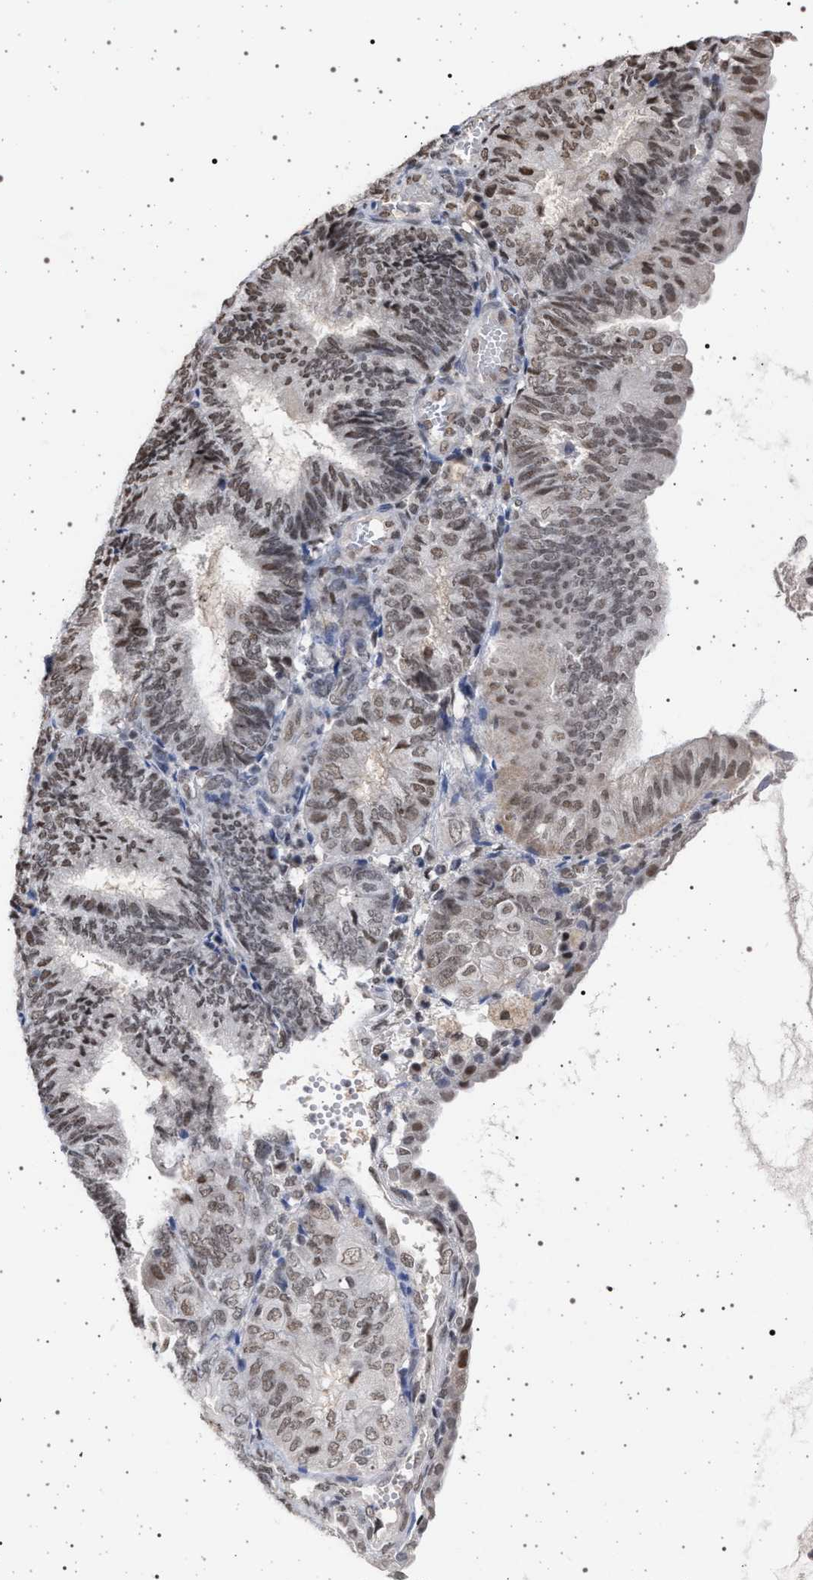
{"staining": {"intensity": "moderate", "quantity": ">75%", "location": "nuclear"}, "tissue": "endometrial cancer", "cell_type": "Tumor cells", "image_type": "cancer", "snomed": [{"axis": "morphology", "description": "Adenocarcinoma, NOS"}, {"axis": "topography", "description": "Endometrium"}], "caption": "Immunohistochemical staining of human endometrial cancer displays medium levels of moderate nuclear staining in about >75% of tumor cells.", "gene": "PHF12", "patient": {"sex": "female", "age": 81}}